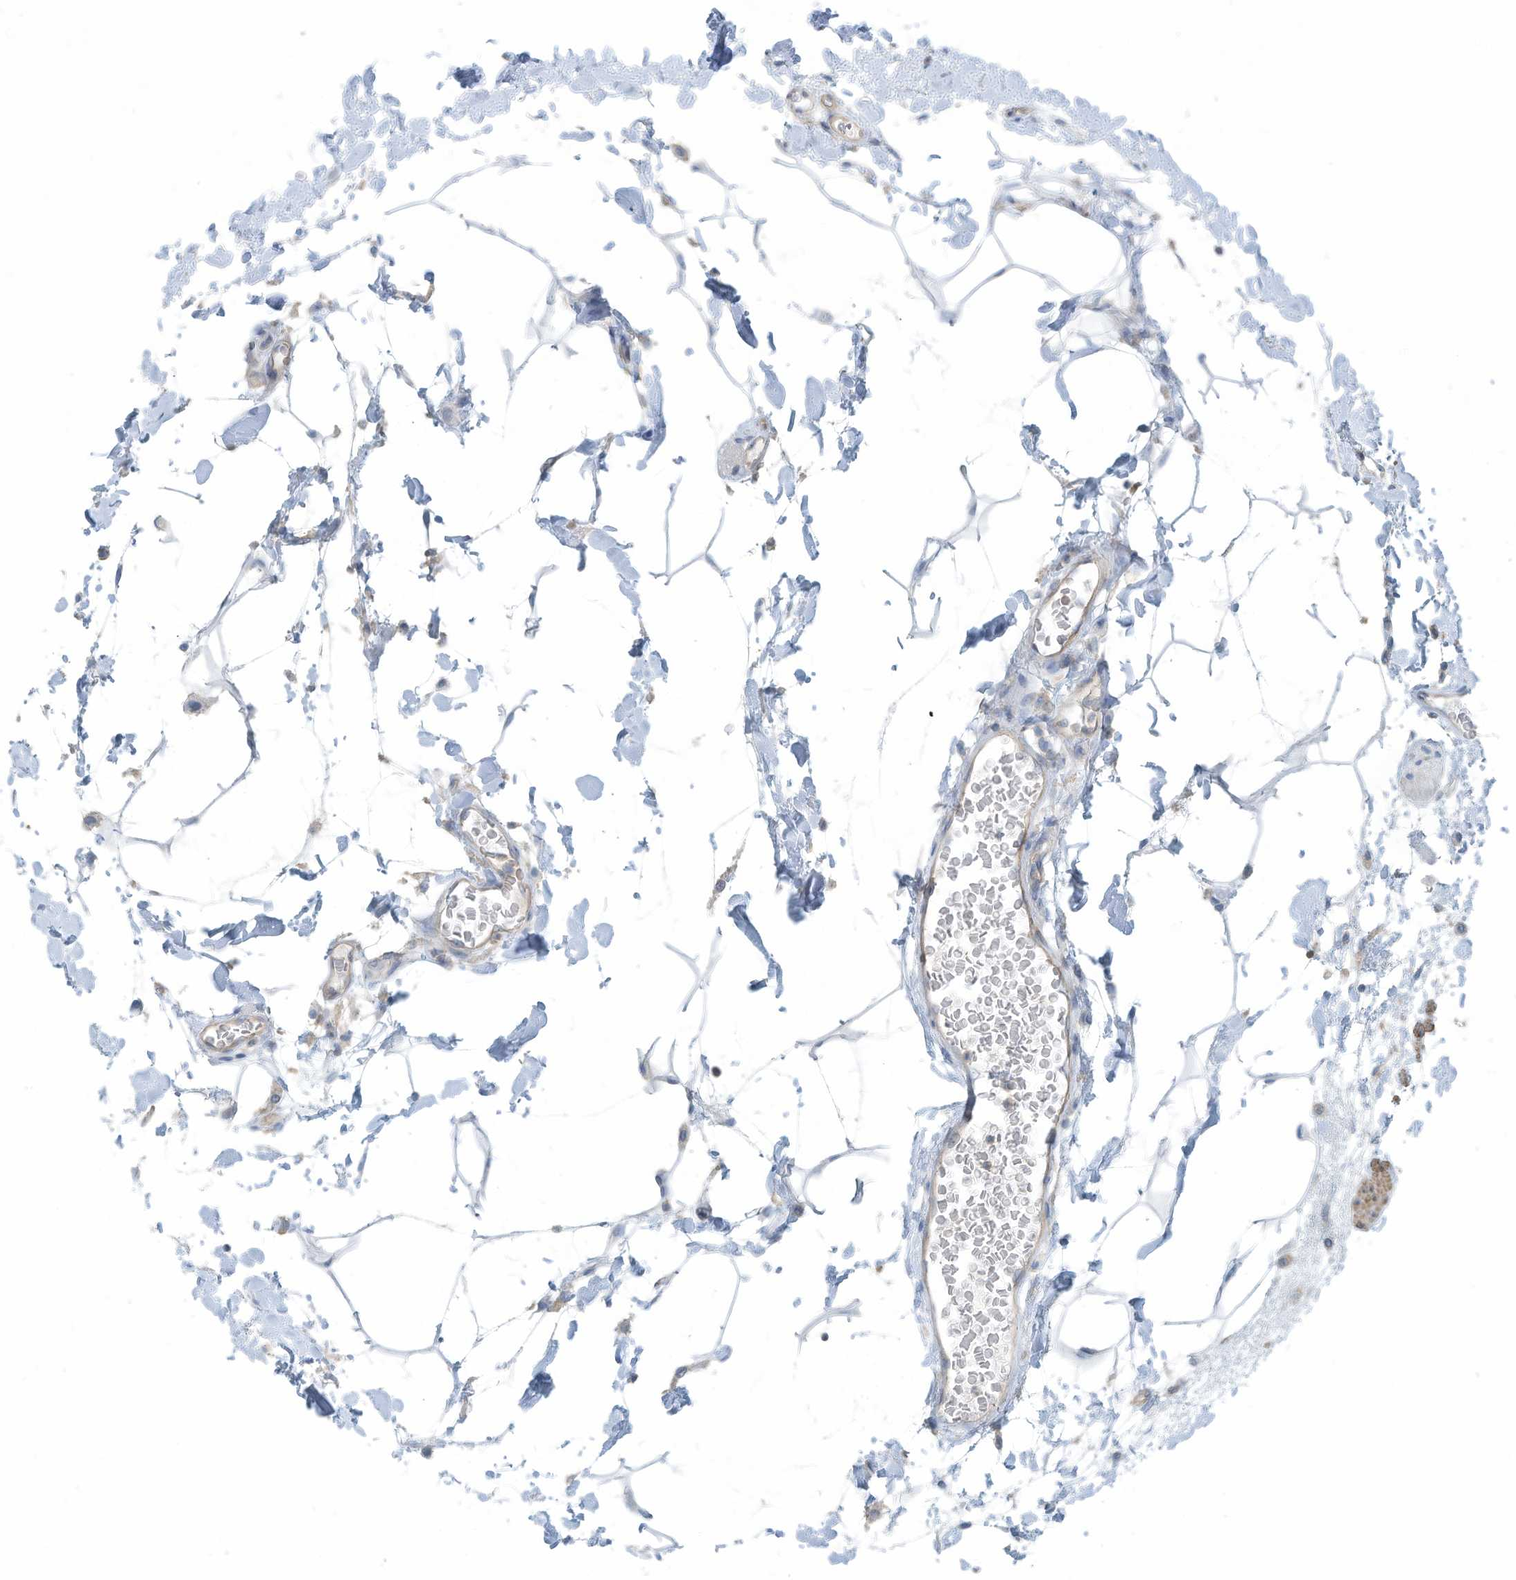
{"staining": {"intensity": "moderate", "quantity": ">75%", "location": "cytoplasmic/membranous"}, "tissue": "colon", "cell_type": "Endothelial cells", "image_type": "normal", "snomed": [{"axis": "morphology", "description": "Normal tissue, NOS"}, {"axis": "topography", "description": "Colon"}], "caption": "Protein staining of normal colon exhibits moderate cytoplasmic/membranous staining in about >75% of endothelial cells.", "gene": "ZNF846", "patient": {"sex": "female", "age": 79}}